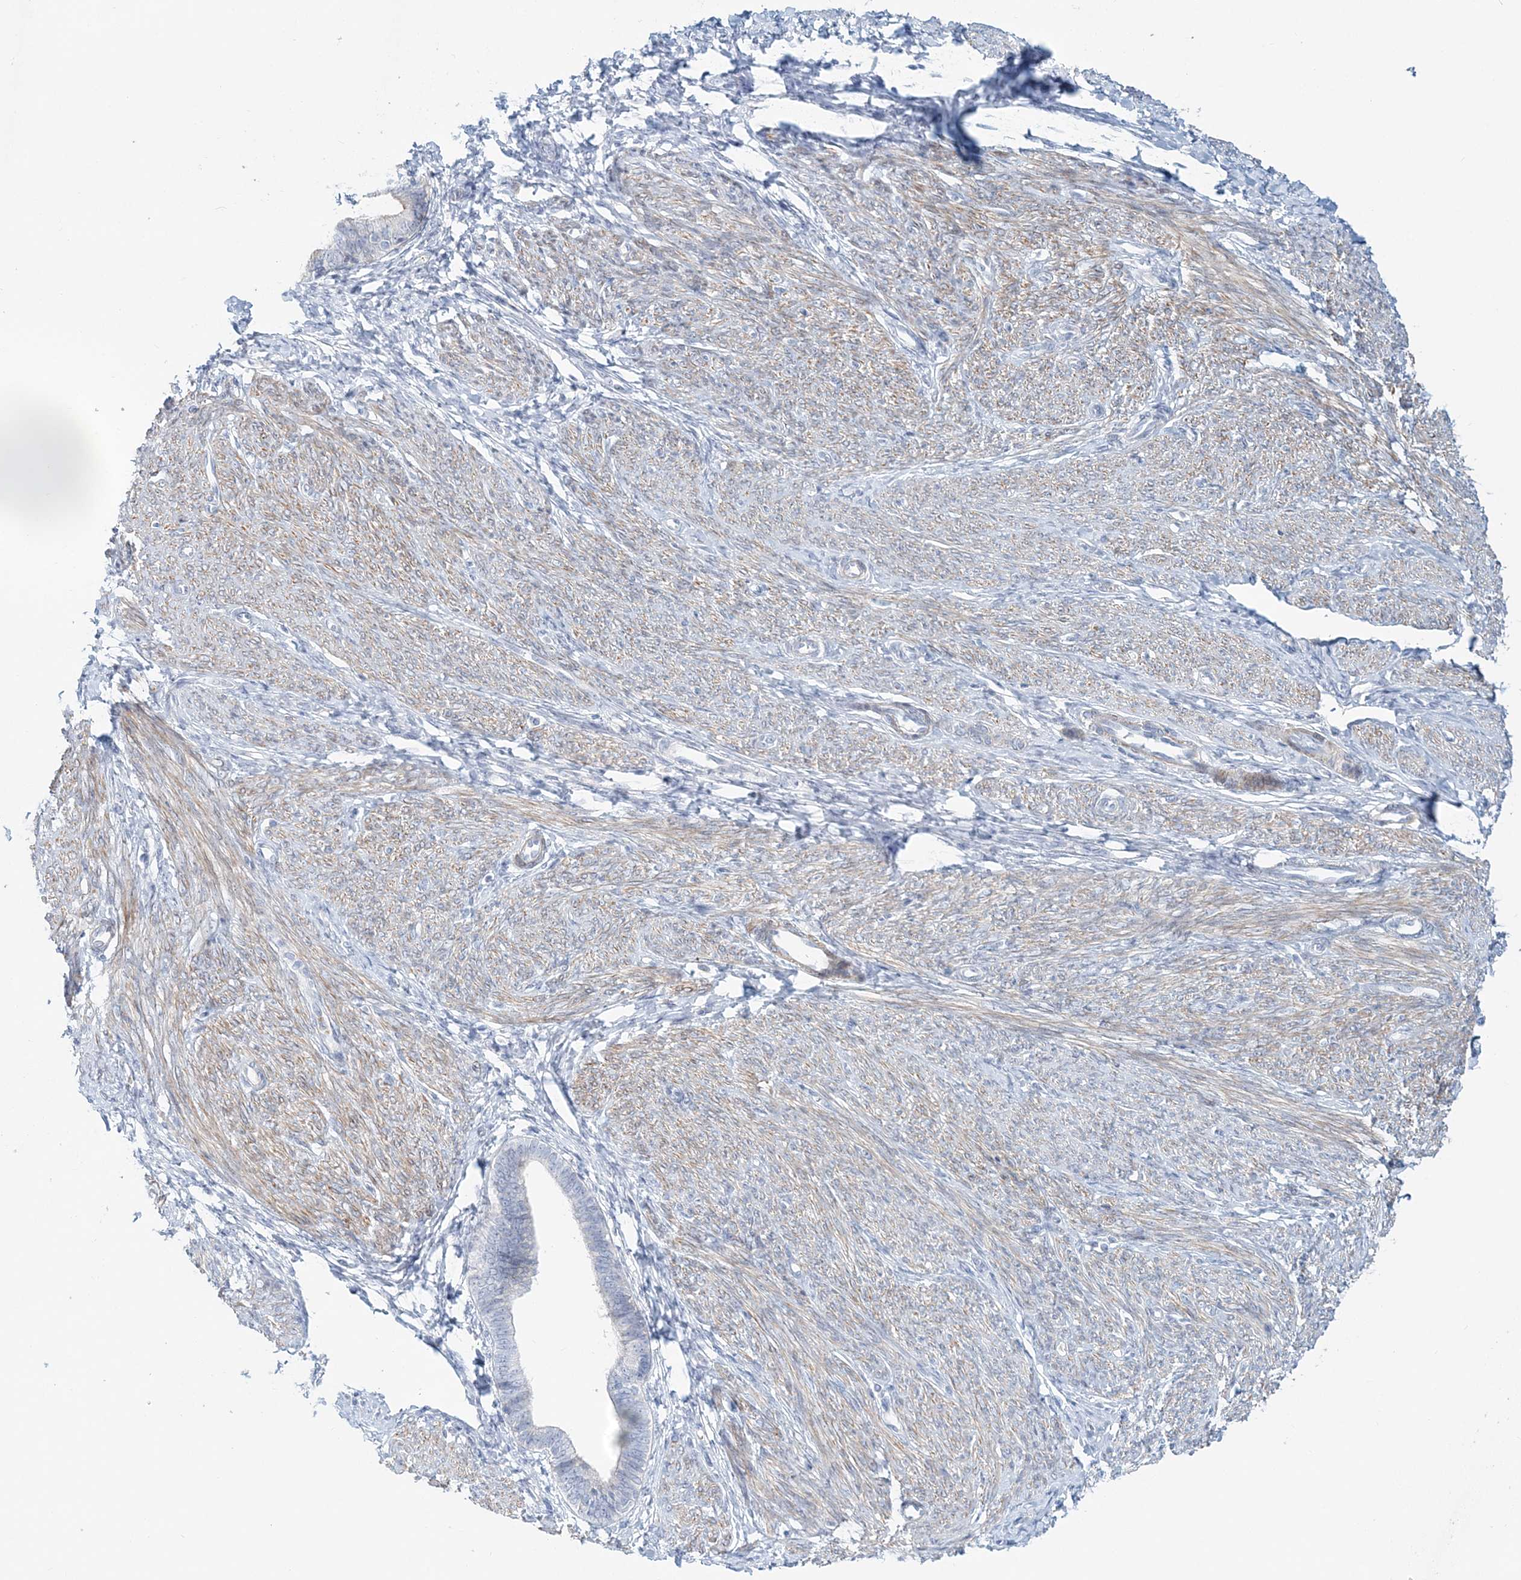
{"staining": {"intensity": "negative", "quantity": "none", "location": "none"}, "tissue": "endometrium", "cell_type": "Cells in endometrial stroma", "image_type": "normal", "snomed": [{"axis": "morphology", "description": "Normal tissue, NOS"}, {"axis": "topography", "description": "Endometrium"}], "caption": "This photomicrograph is of benign endometrium stained with immunohistochemistry (IHC) to label a protein in brown with the nuclei are counter-stained blue. There is no positivity in cells in endometrial stroma.", "gene": "DNAH5", "patient": {"sex": "female", "age": 72}}